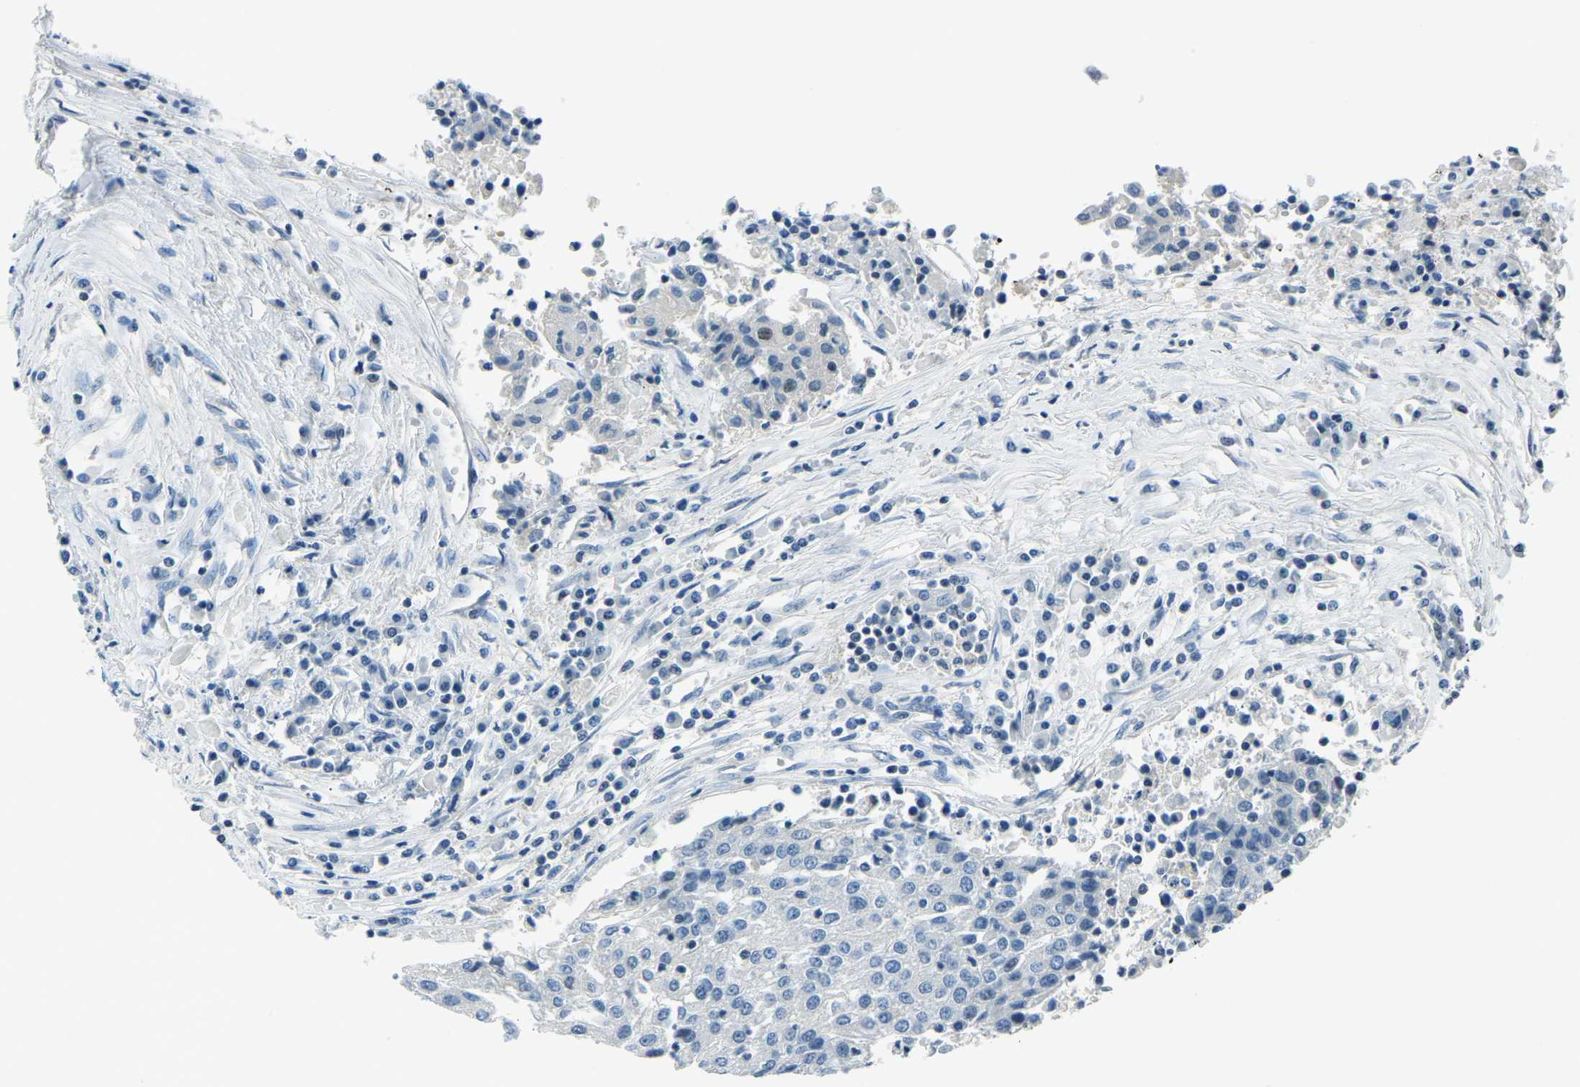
{"staining": {"intensity": "negative", "quantity": "none", "location": "none"}, "tissue": "urothelial cancer", "cell_type": "Tumor cells", "image_type": "cancer", "snomed": [{"axis": "morphology", "description": "Urothelial carcinoma, High grade"}, {"axis": "topography", "description": "Urinary bladder"}], "caption": "Human high-grade urothelial carcinoma stained for a protein using immunohistochemistry (IHC) demonstrates no staining in tumor cells.", "gene": "RRP1", "patient": {"sex": "female", "age": 85}}